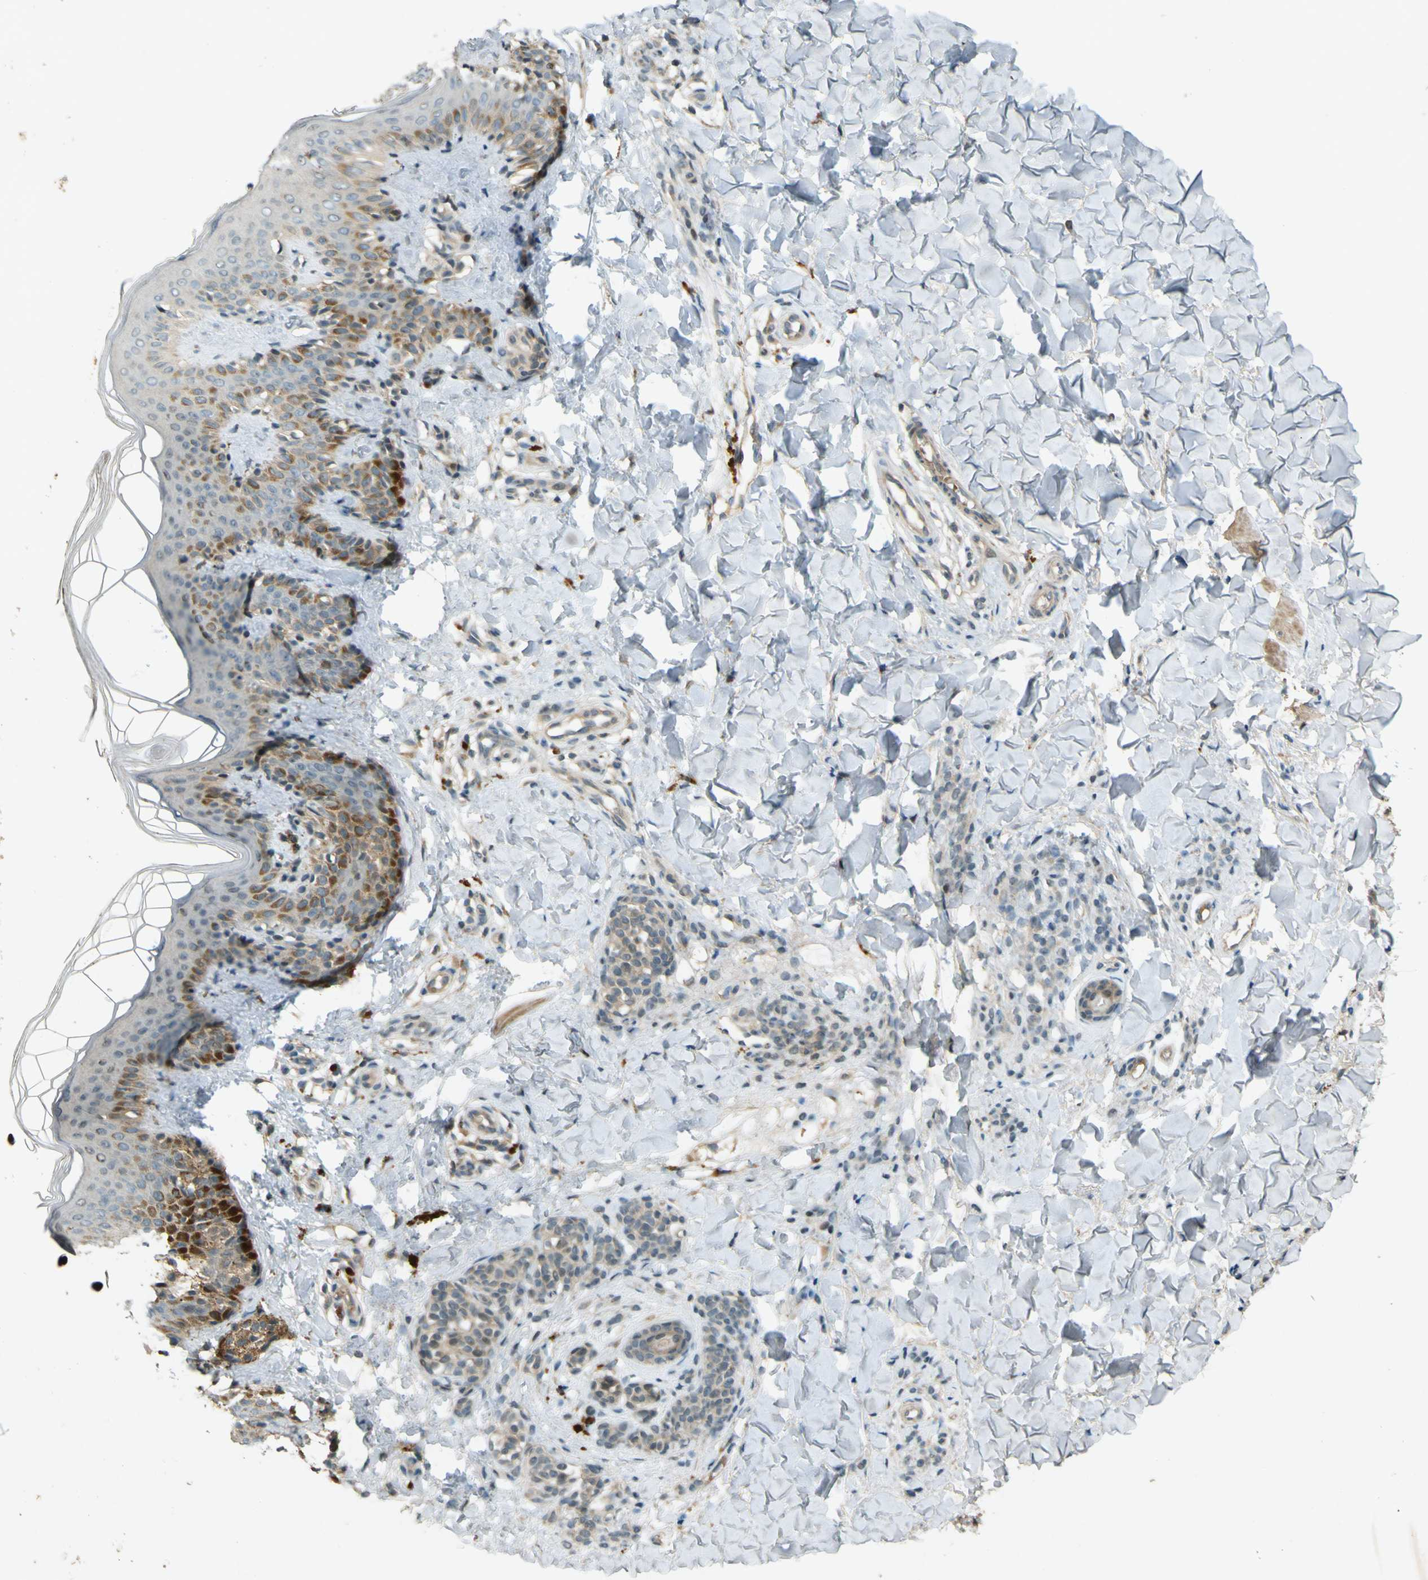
{"staining": {"intensity": "weak", "quantity": ">75%", "location": "cytoplasmic/membranous"}, "tissue": "skin", "cell_type": "Fibroblasts", "image_type": "normal", "snomed": [{"axis": "morphology", "description": "Normal tissue, NOS"}, {"axis": "topography", "description": "Skin"}], "caption": "A histopathology image of human skin stained for a protein shows weak cytoplasmic/membranous brown staining in fibroblasts.", "gene": "MPDZ", "patient": {"sex": "male", "age": 16}}